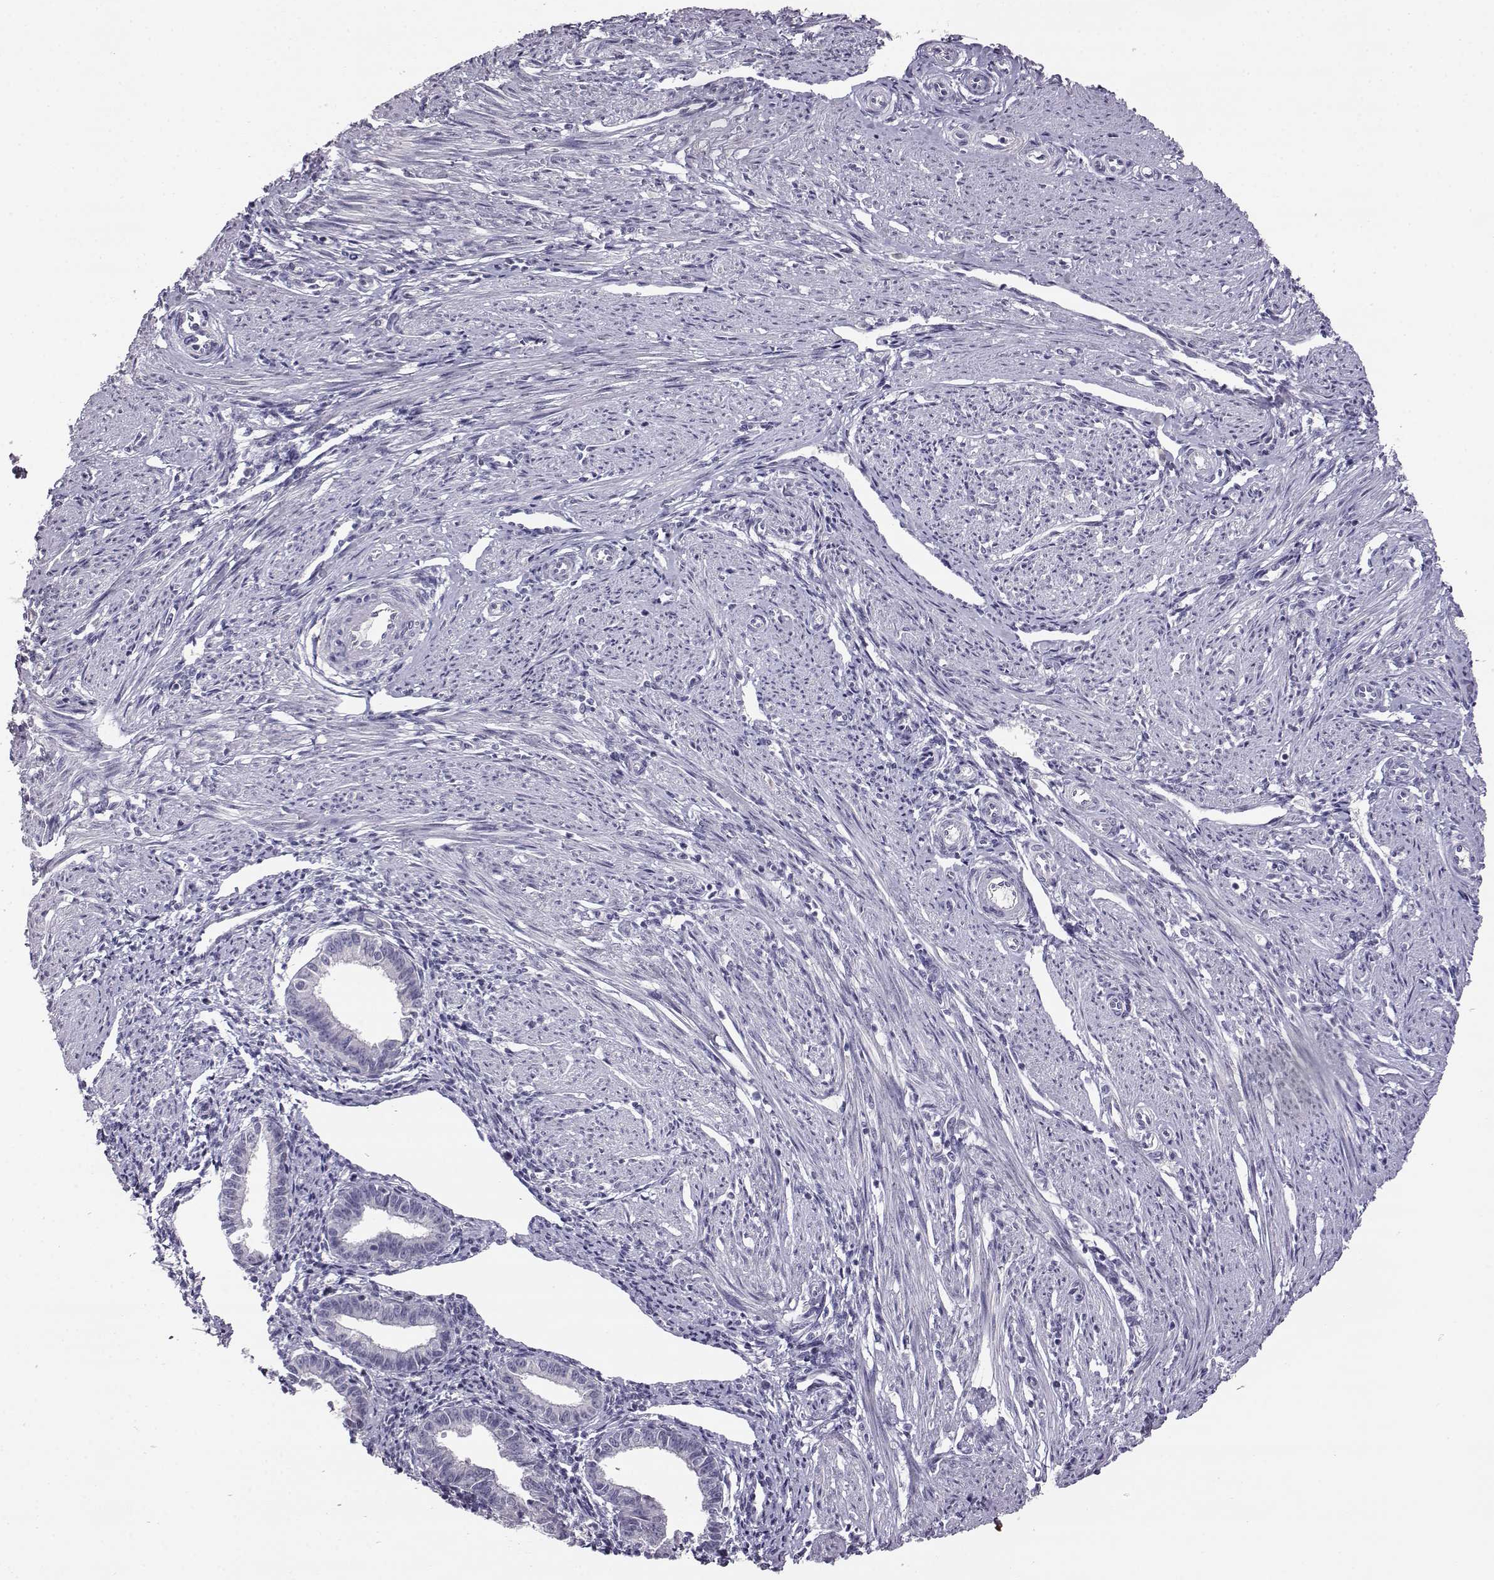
{"staining": {"intensity": "negative", "quantity": "none", "location": "none"}, "tissue": "endometrium", "cell_type": "Cells in endometrial stroma", "image_type": "normal", "snomed": [{"axis": "morphology", "description": "Normal tissue, NOS"}, {"axis": "topography", "description": "Endometrium"}], "caption": "Immunohistochemistry photomicrograph of normal endometrium stained for a protein (brown), which reveals no expression in cells in endometrial stroma.", "gene": "AKR1B1", "patient": {"sex": "female", "age": 37}}